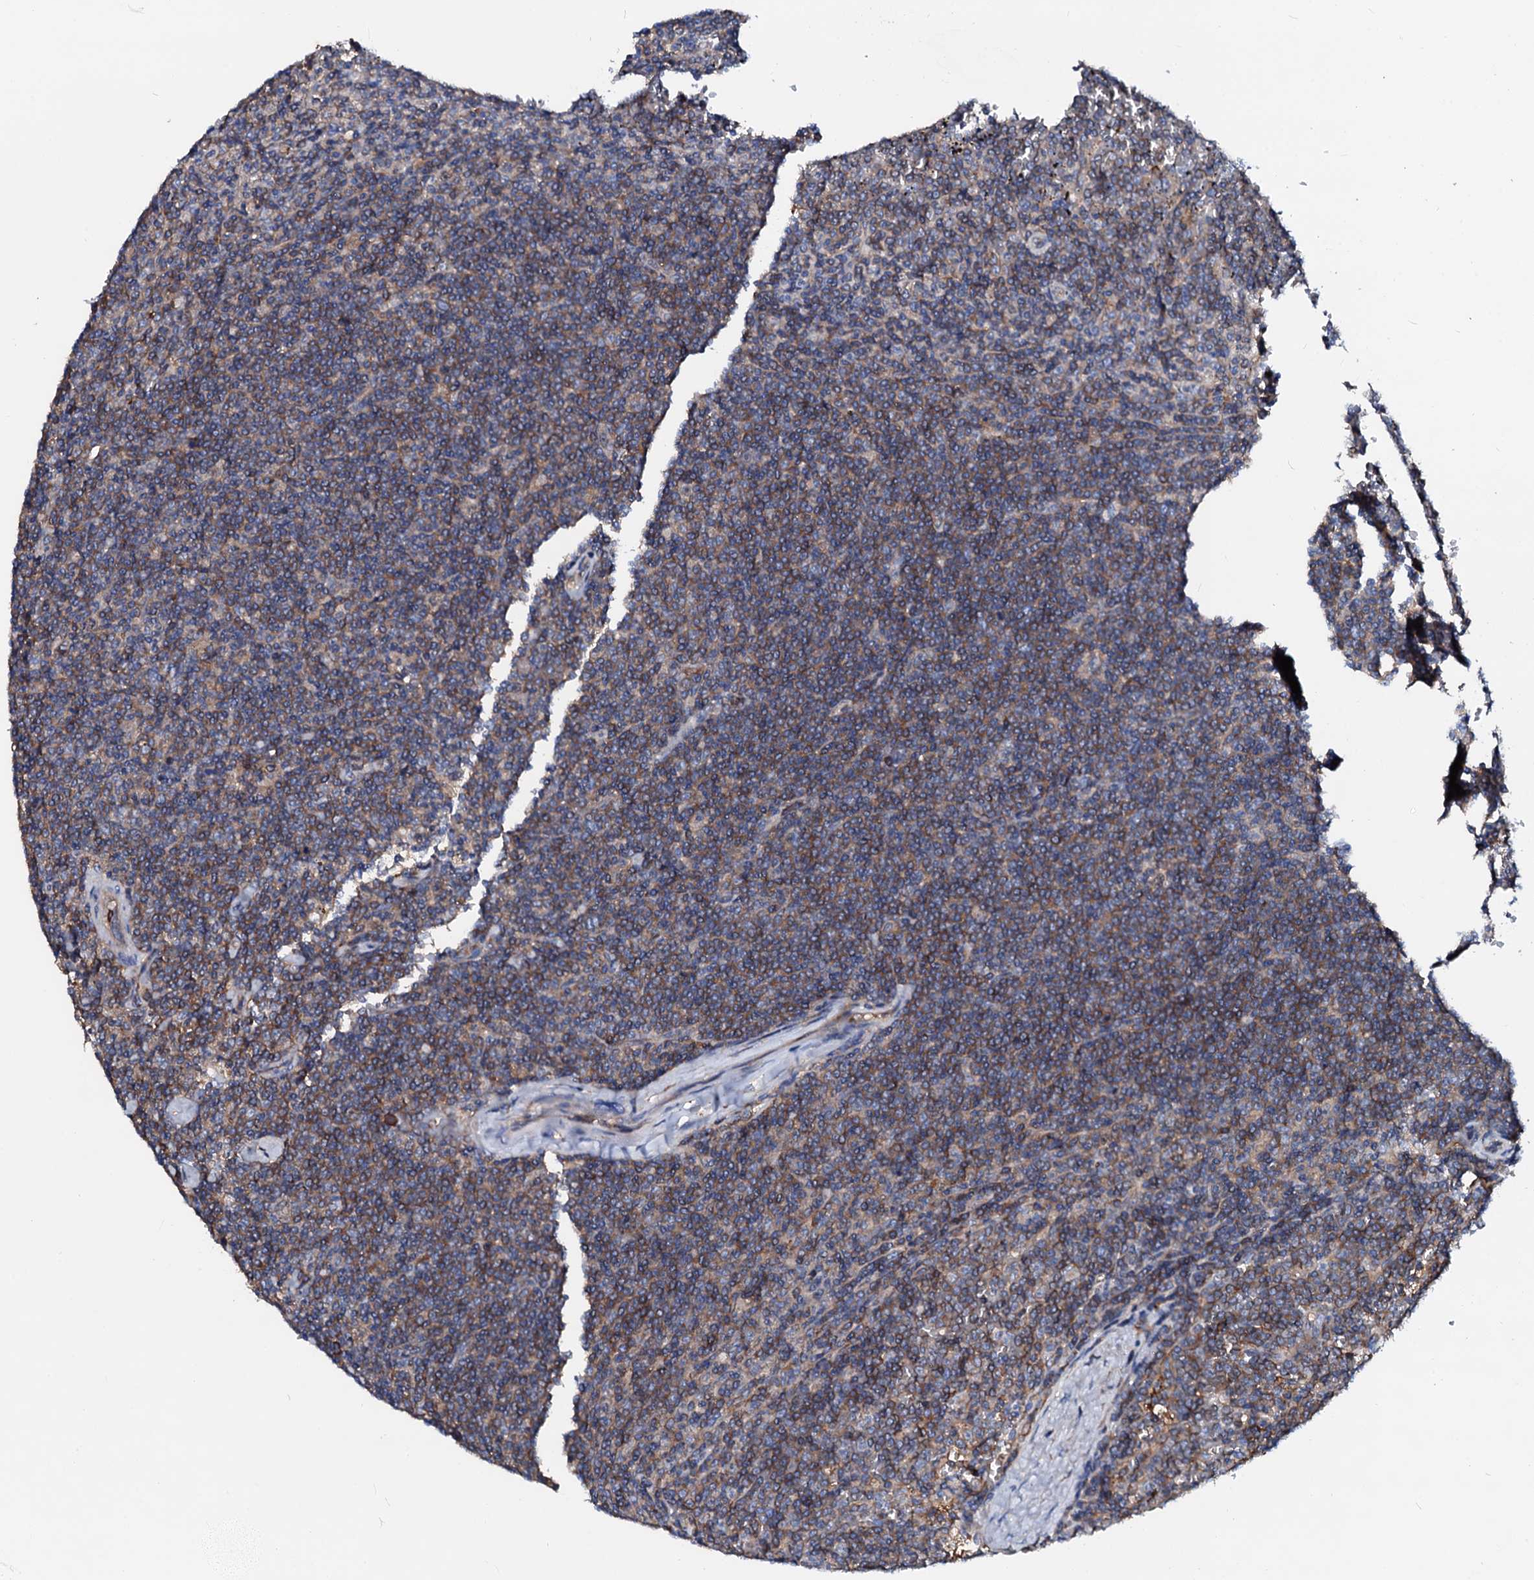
{"staining": {"intensity": "weak", "quantity": ">75%", "location": "cytoplasmic/membranous"}, "tissue": "lymphoma", "cell_type": "Tumor cells", "image_type": "cancer", "snomed": [{"axis": "morphology", "description": "Malignant lymphoma, non-Hodgkin's type, Low grade"}, {"axis": "topography", "description": "Spleen"}], "caption": "Immunohistochemistry (IHC) (DAB) staining of lymphoma demonstrates weak cytoplasmic/membranous protein staining in about >75% of tumor cells.", "gene": "CSKMT", "patient": {"sex": "female", "age": 19}}